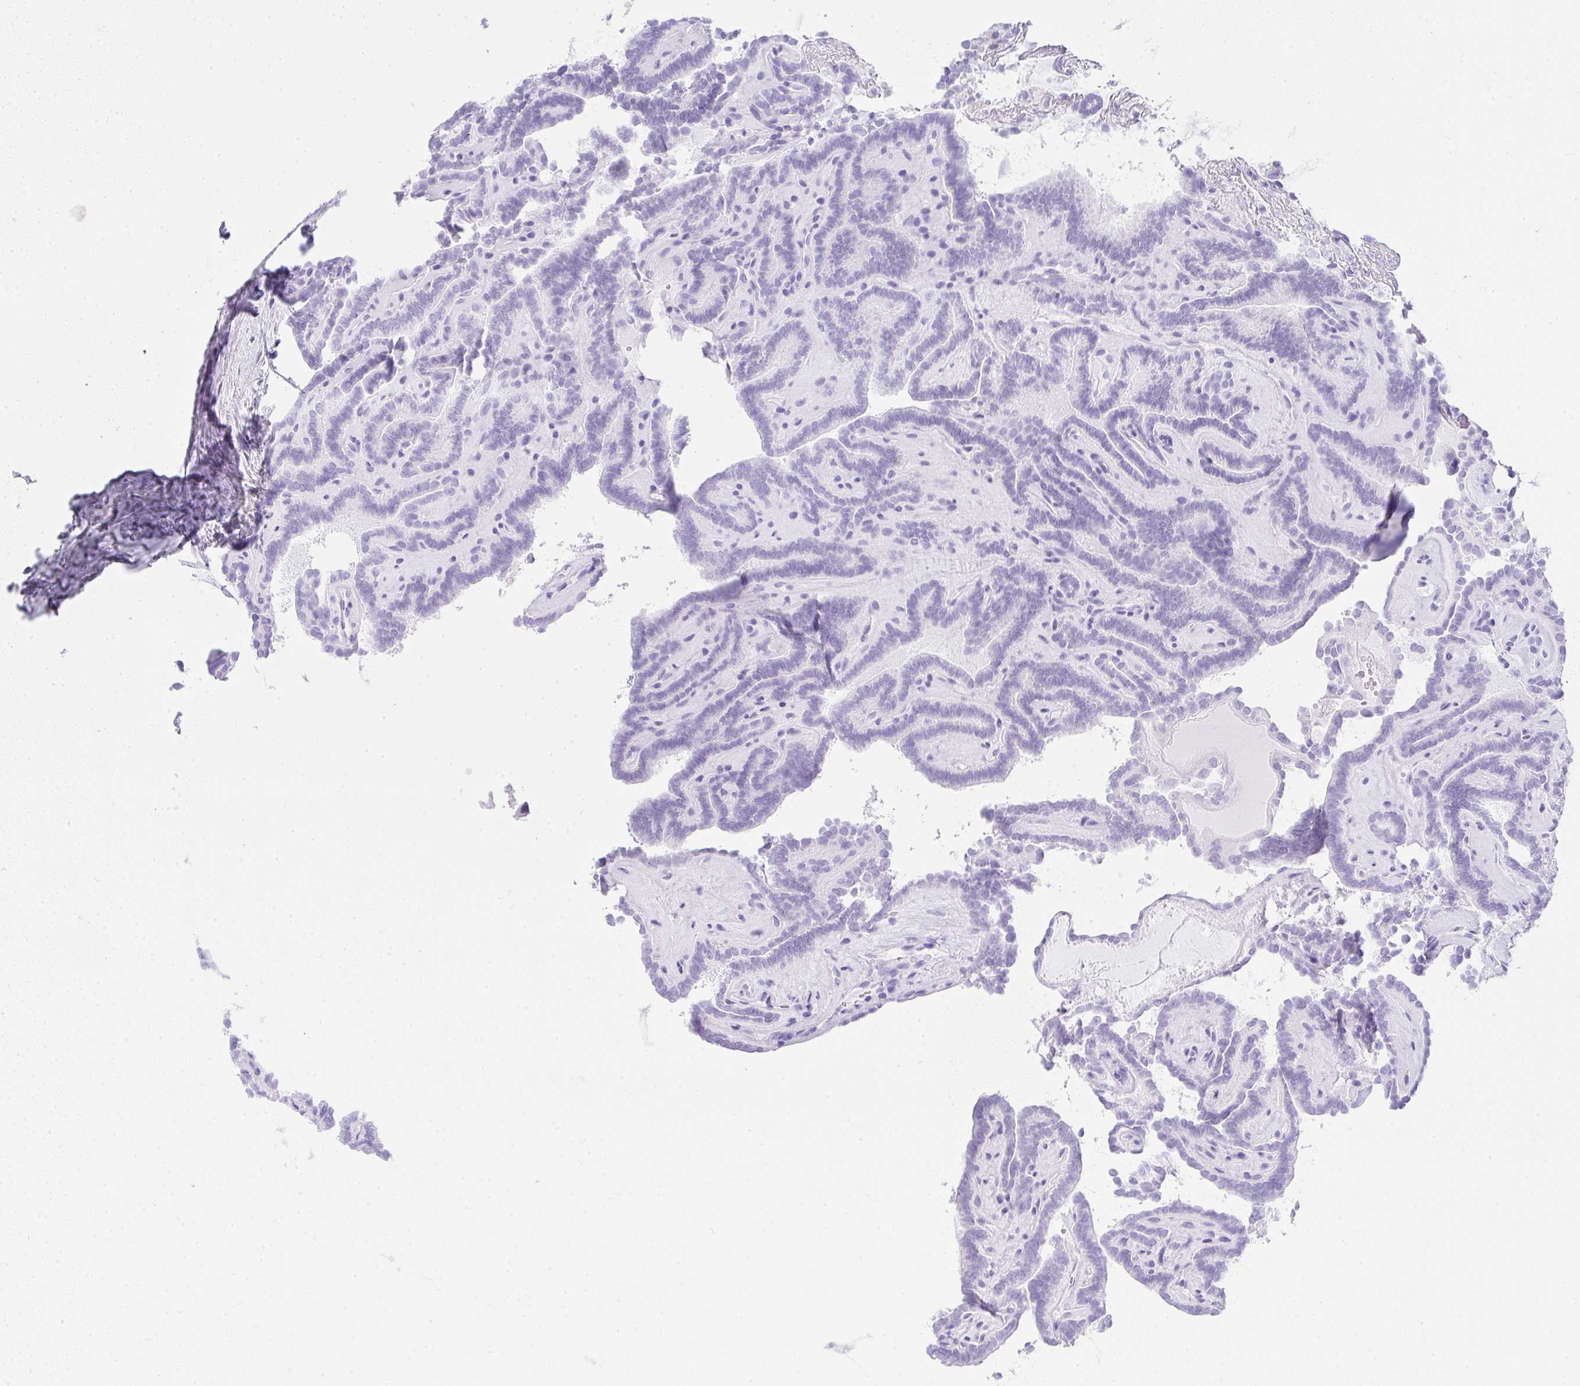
{"staining": {"intensity": "negative", "quantity": "none", "location": "none"}, "tissue": "thyroid cancer", "cell_type": "Tumor cells", "image_type": "cancer", "snomed": [{"axis": "morphology", "description": "Papillary adenocarcinoma, NOS"}, {"axis": "topography", "description": "Thyroid gland"}], "caption": "Immunohistochemistry (IHC) micrograph of human thyroid cancer (papillary adenocarcinoma) stained for a protein (brown), which reveals no positivity in tumor cells.", "gene": "CDADC1", "patient": {"sex": "female", "age": 21}}